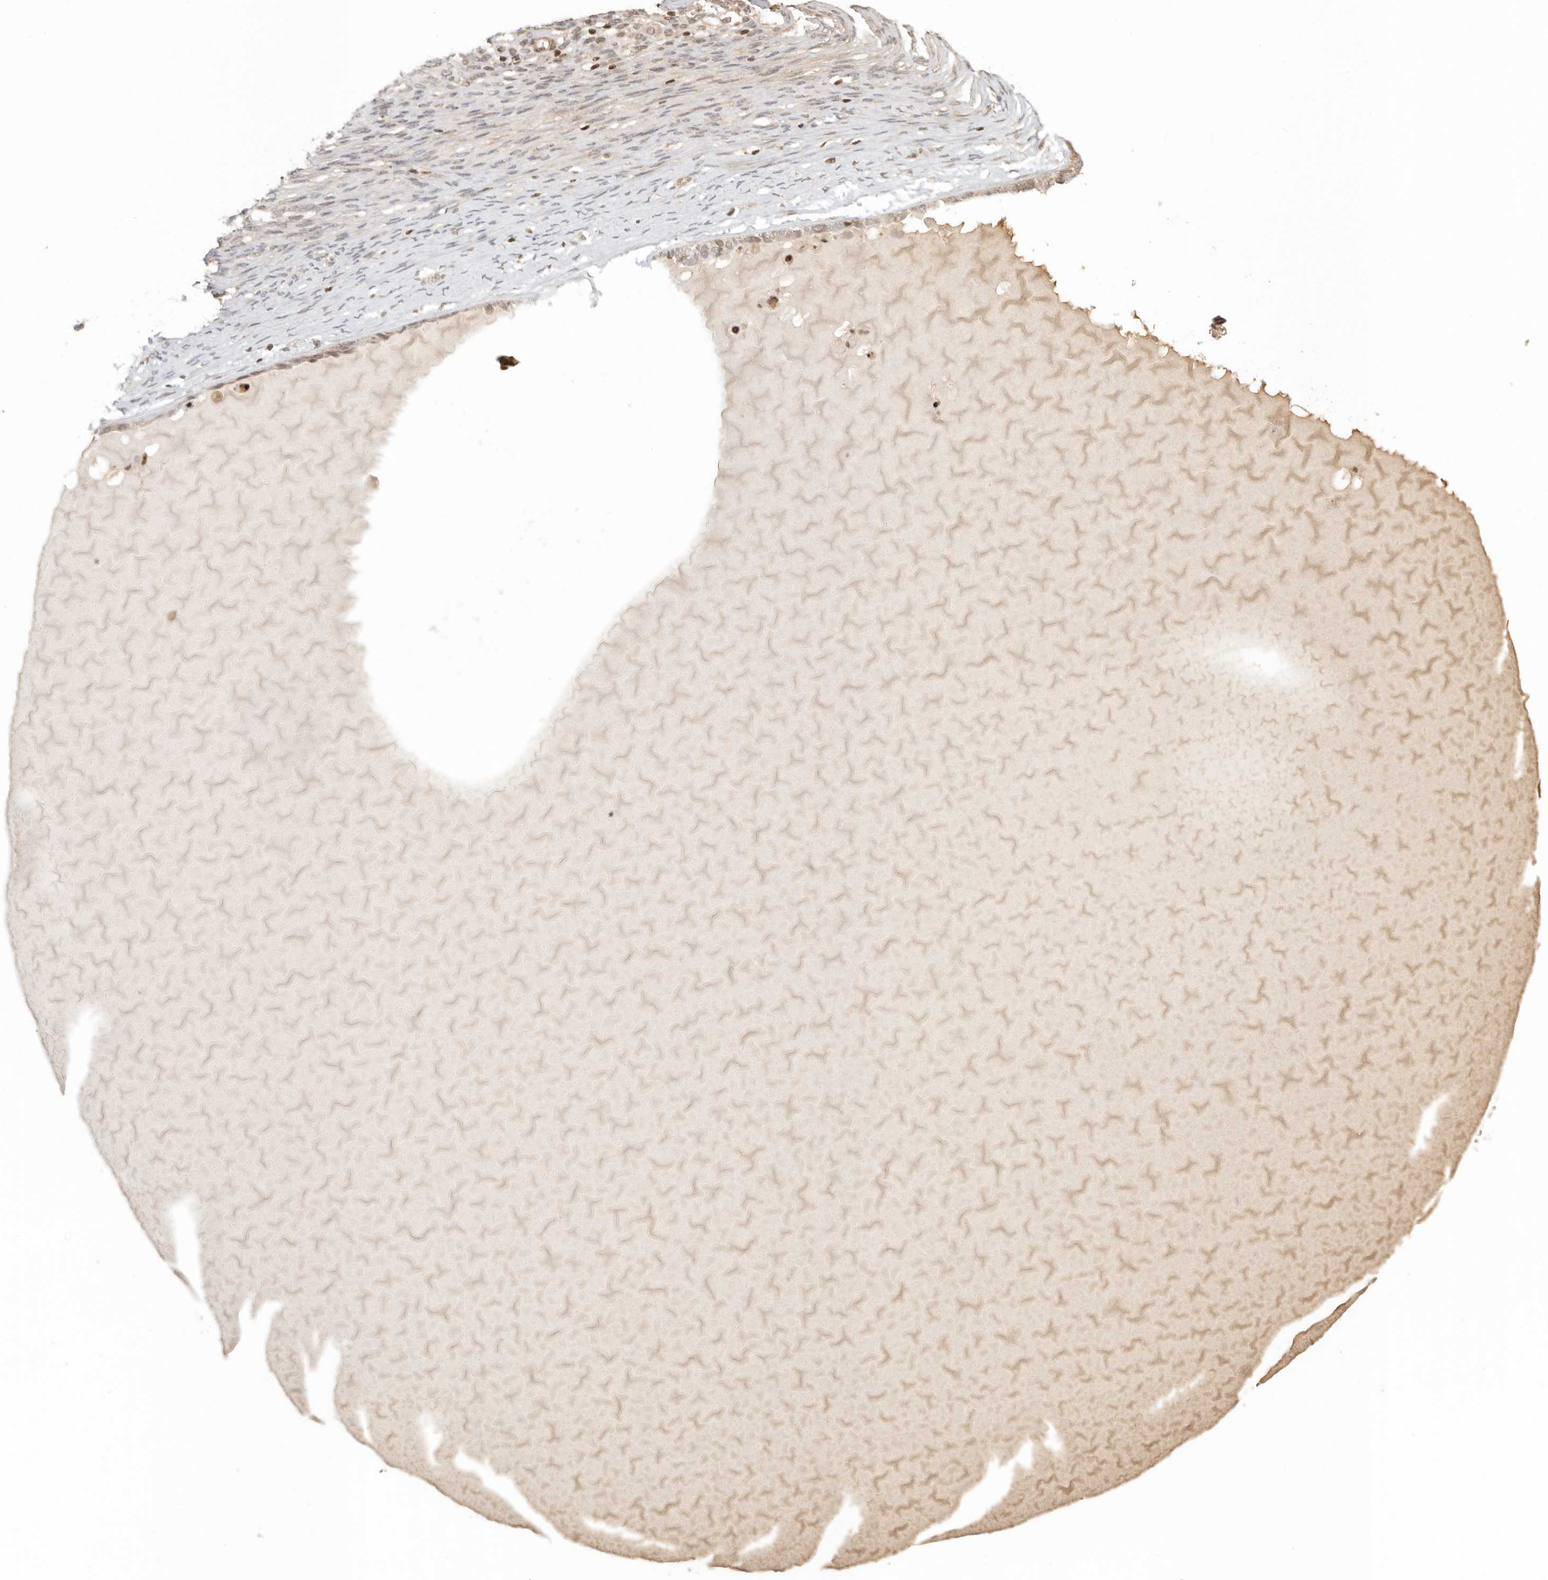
{"staining": {"intensity": "weak", "quantity": "<25%", "location": "cytoplasmic/membranous,nuclear"}, "tissue": "ovarian cancer", "cell_type": "Tumor cells", "image_type": "cancer", "snomed": [{"axis": "morphology", "description": "Cystadenocarcinoma, serous, NOS"}, {"axis": "topography", "description": "Ovary"}], "caption": "Immunohistochemistry micrograph of neoplastic tissue: human ovarian cancer (serous cystadenocarcinoma) stained with DAB (3,3'-diaminobenzidine) exhibits no significant protein positivity in tumor cells. The staining is performed using DAB brown chromogen with nuclei counter-stained in using hematoxylin.", "gene": "PSMA5", "patient": {"sex": "female", "age": 44}}